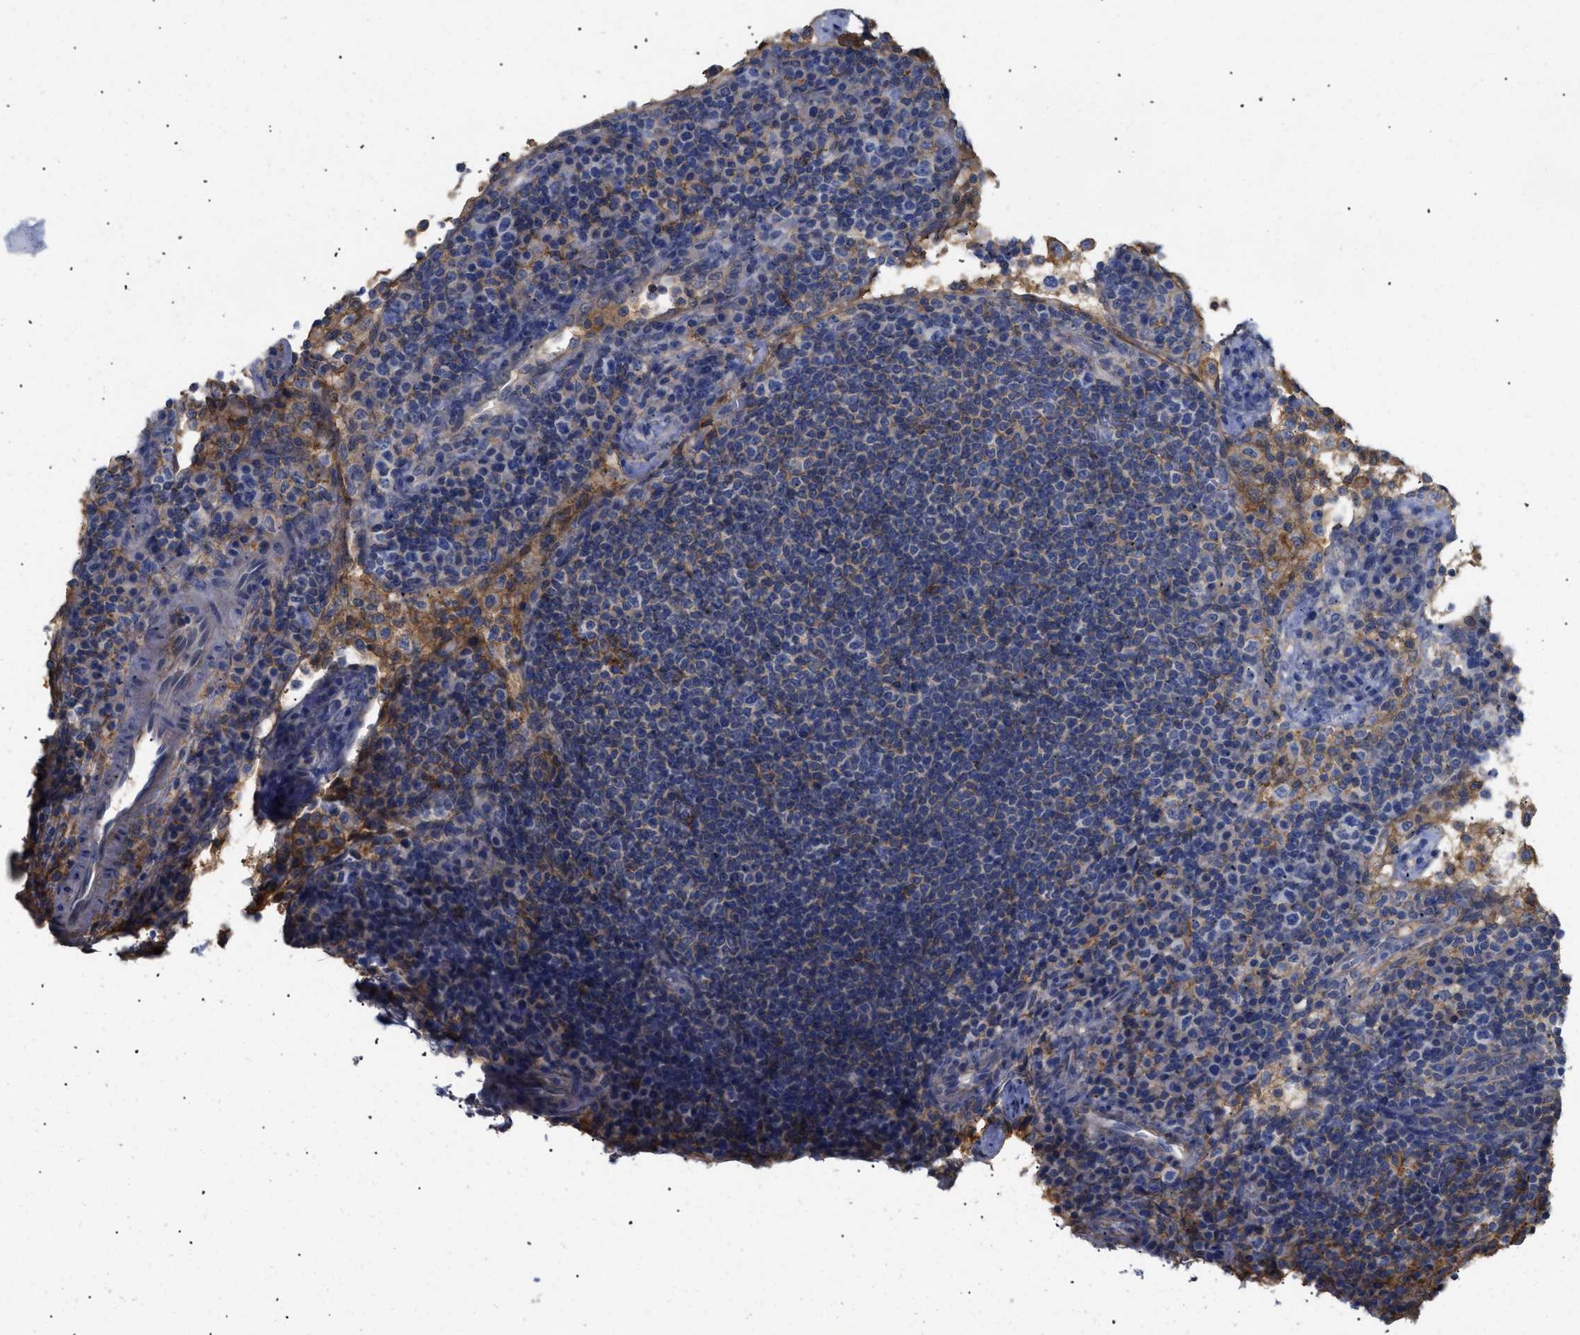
{"staining": {"intensity": "weak", "quantity": "<25%", "location": "cytoplasmic/membranous"}, "tissue": "lymph node", "cell_type": "Germinal center cells", "image_type": "normal", "snomed": [{"axis": "morphology", "description": "Normal tissue, NOS"}, {"axis": "topography", "description": "Lymph node"}], "caption": "Germinal center cells show no significant protein positivity in normal lymph node. Brightfield microscopy of immunohistochemistry stained with DAB (3,3'-diaminobenzidine) (brown) and hematoxylin (blue), captured at high magnification.", "gene": "ANXA4", "patient": {"sex": "female", "age": 53}}